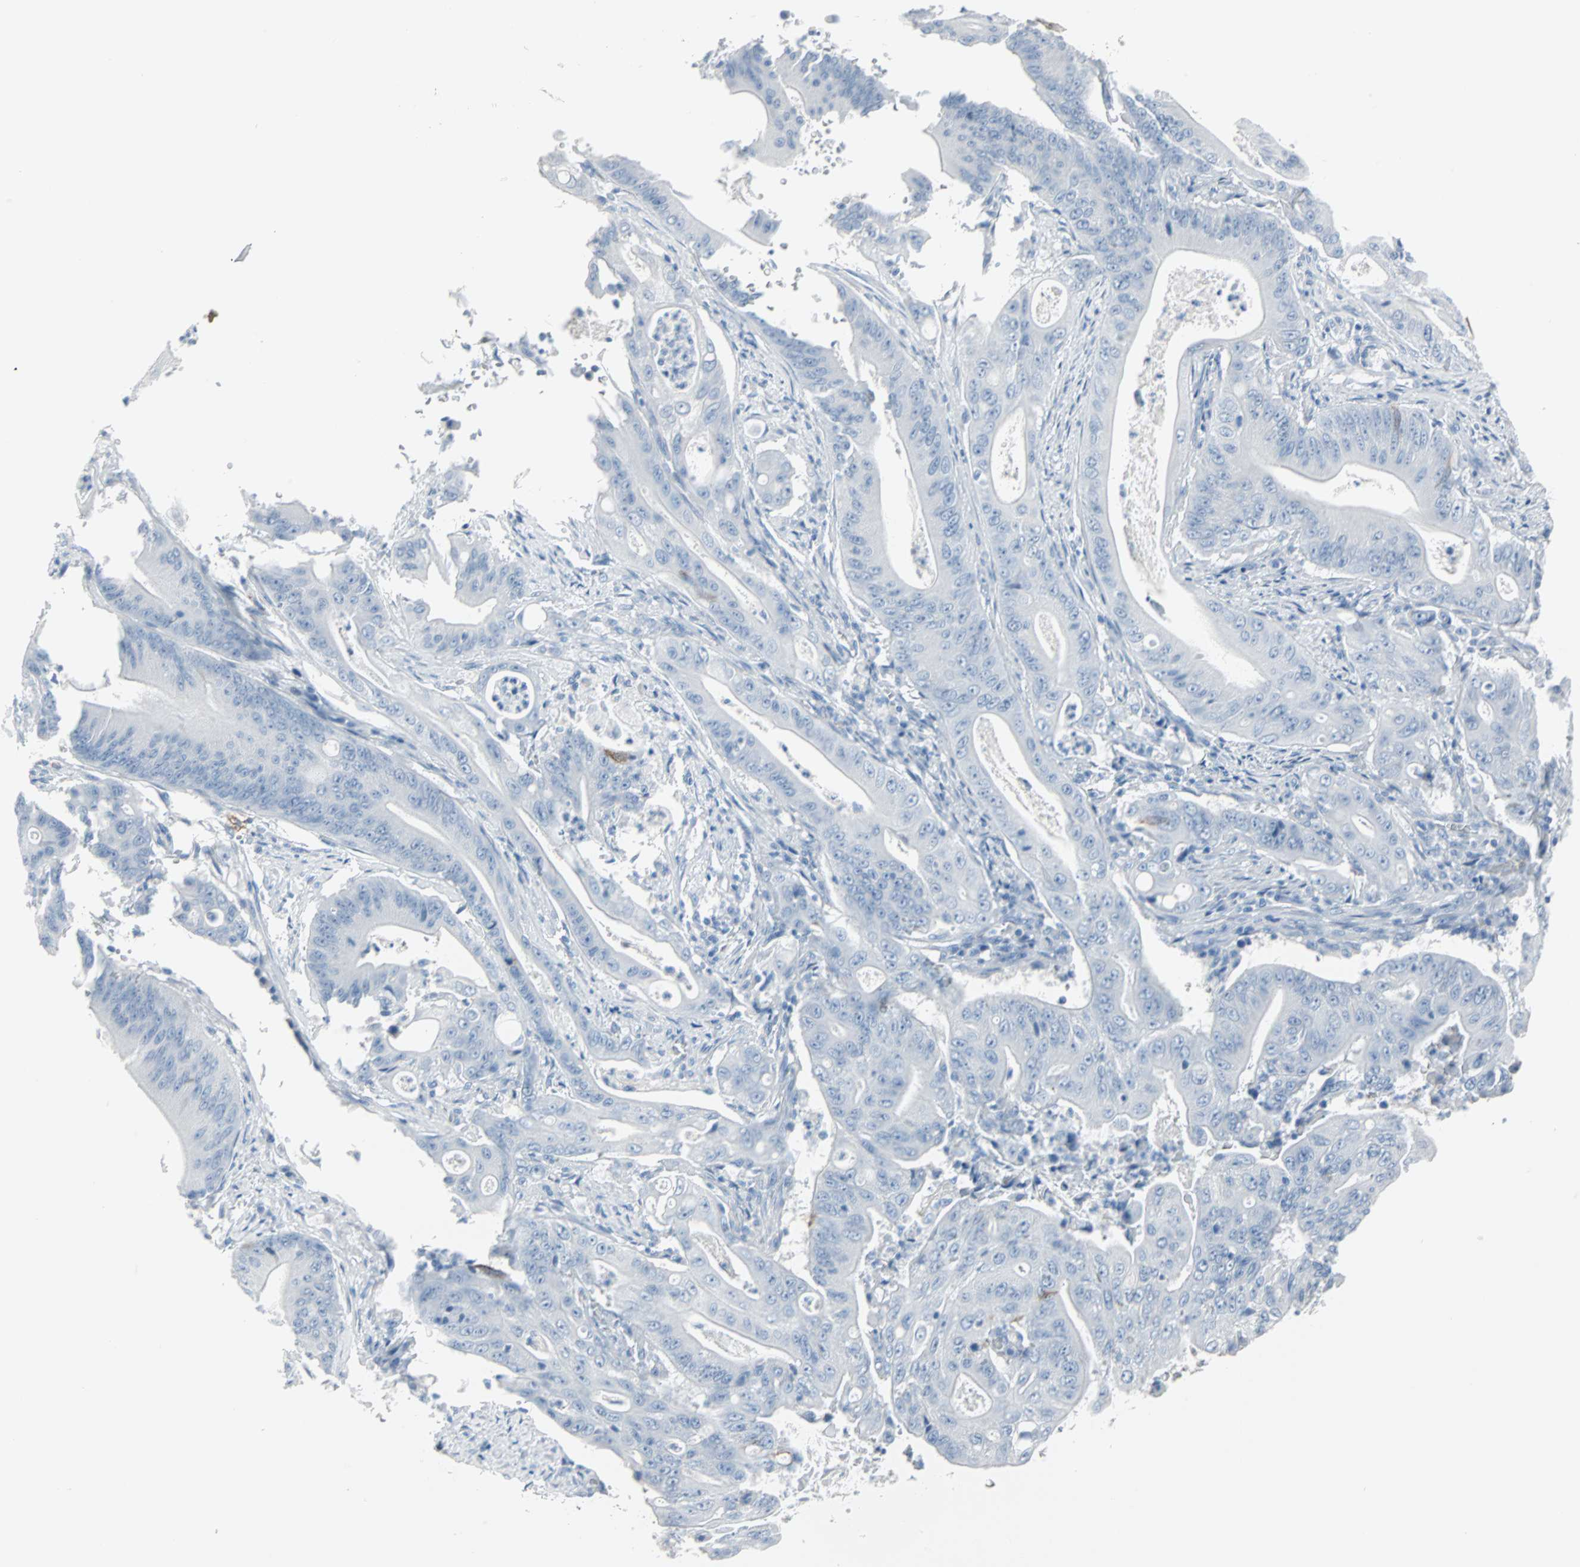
{"staining": {"intensity": "negative", "quantity": "none", "location": "none"}, "tissue": "pancreatic cancer", "cell_type": "Tumor cells", "image_type": "cancer", "snomed": [{"axis": "morphology", "description": "Normal tissue, NOS"}, {"axis": "topography", "description": "Lymph node"}], "caption": "Immunohistochemistry (IHC) micrograph of pancreatic cancer stained for a protein (brown), which exhibits no positivity in tumor cells.", "gene": "STX1A", "patient": {"sex": "male", "age": 62}}